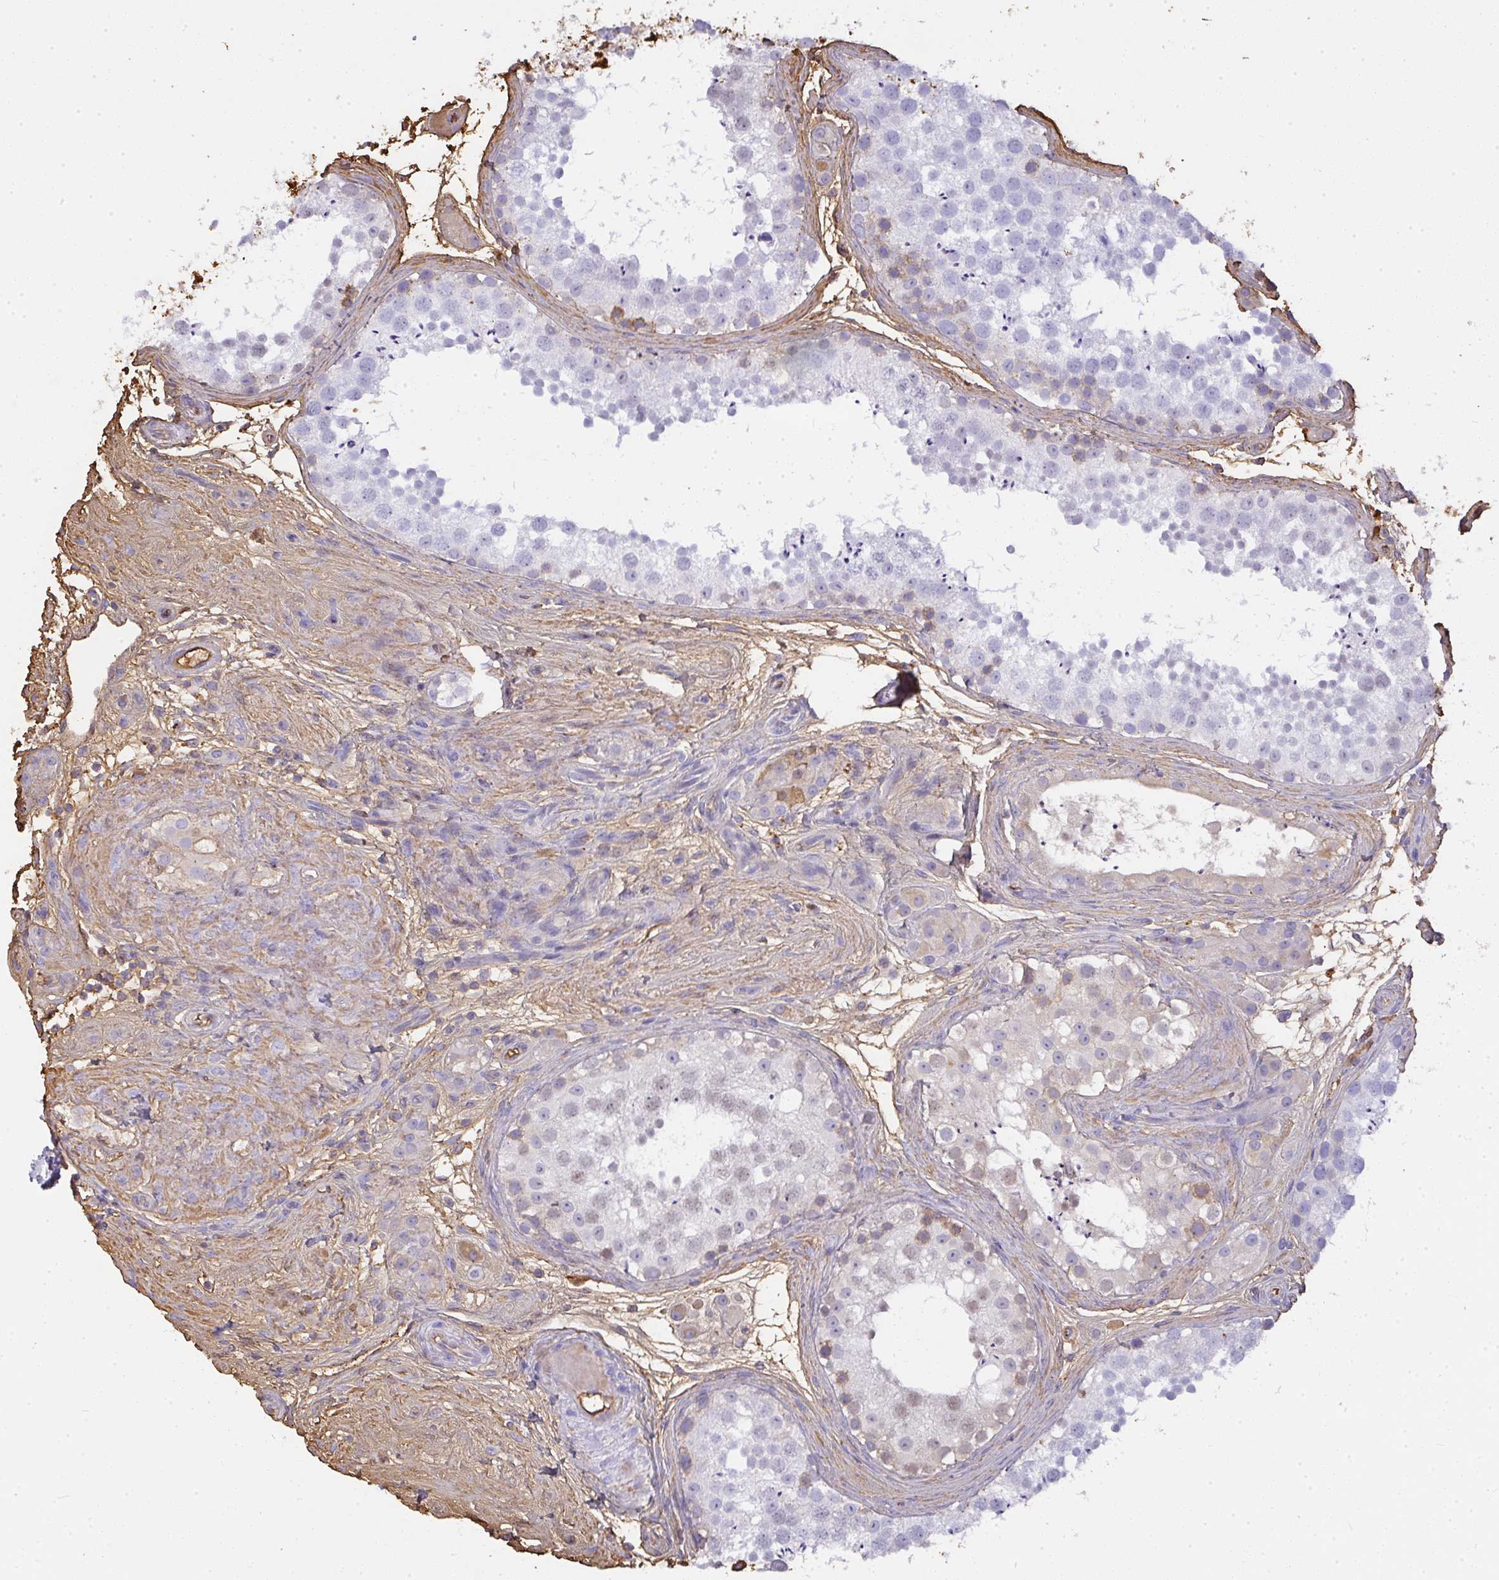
{"staining": {"intensity": "moderate", "quantity": "<25%", "location": "nuclear"}, "tissue": "testis", "cell_type": "Cells in seminiferous ducts", "image_type": "normal", "snomed": [{"axis": "morphology", "description": "Normal tissue, NOS"}, {"axis": "topography", "description": "Testis"}], "caption": "The photomicrograph shows staining of normal testis, revealing moderate nuclear protein positivity (brown color) within cells in seminiferous ducts. The staining was performed using DAB, with brown indicating positive protein expression. Nuclei are stained blue with hematoxylin.", "gene": "SMYD5", "patient": {"sex": "male", "age": 41}}